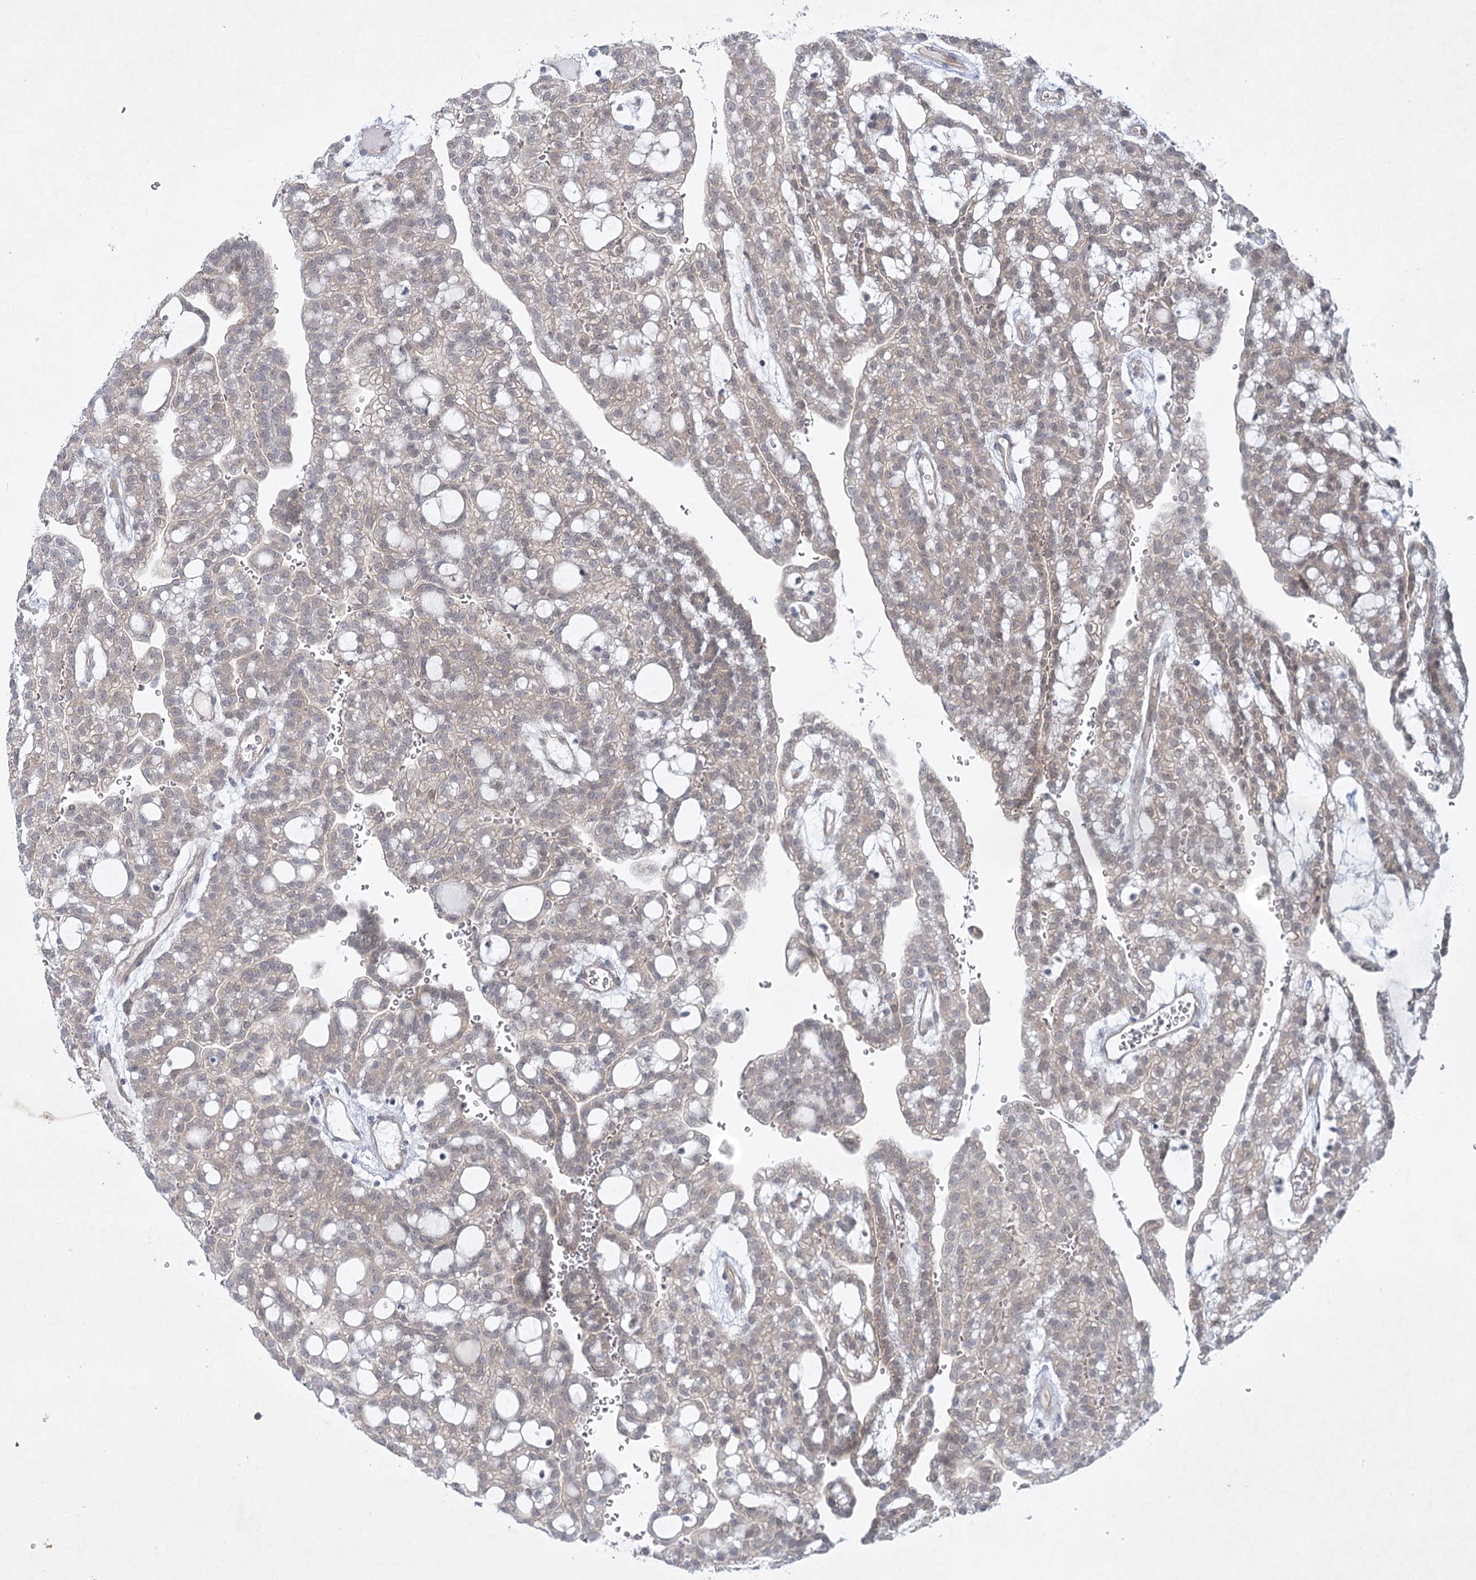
{"staining": {"intensity": "weak", "quantity": "25%-75%", "location": "cytoplasmic/membranous"}, "tissue": "renal cancer", "cell_type": "Tumor cells", "image_type": "cancer", "snomed": [{"axis": "morphology", "description": "Adenocarcinoma, NOS"}, {"axis": "topography", "description": "Kidney"}], "caption": "Protein analysis of renal cancer (adenocarcinoma) tissue reveals weak cytoplasmic/membranous expression in about 25%-75% of tumor cells.", "gene": "AAMDC", "patient": {"sex": "male", "age": 63}}